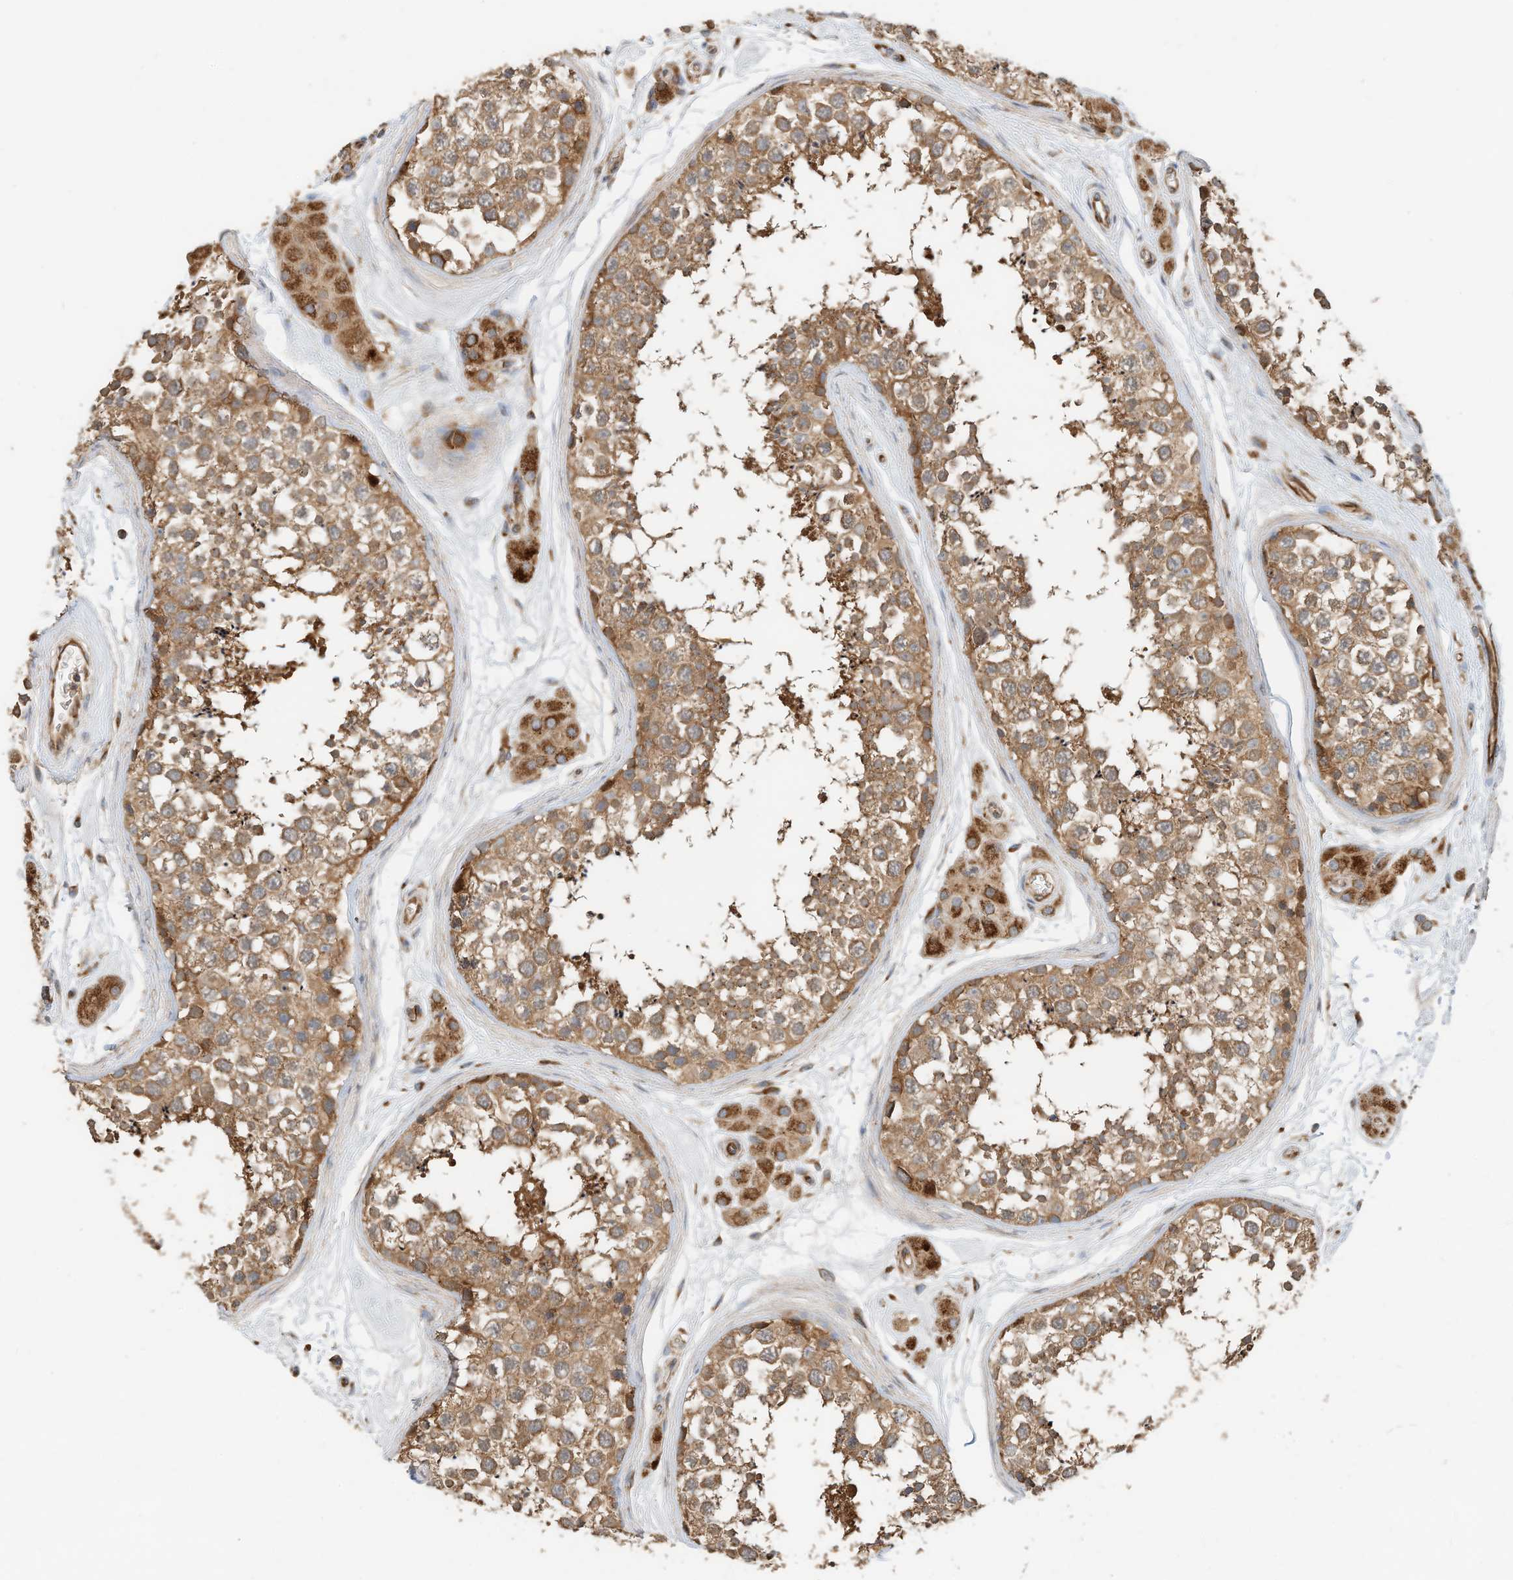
{"staining": {"intensity": "moderate", "quantity": ">75%", "location": "cytoplasmic/membranous"}, "tissue": "testis", "cell_type": "Cells in seminiferous ducts", "image_type": "normal", "snomed": [{"axis": "morphology", "description": "Normal tissue, NOS"}, {"axis": "topography", "description": "Testis"}], "caption": "A brown stain highlights moderate cytoplasmic/membranous positivity of a protein in cells in seminiferous ducts of normal human testis. Ihc stains the protein in brown and the nuclei are stained blue.", "gene": "CPAMD8", "patient": {"sex": "male", "age": 56}}